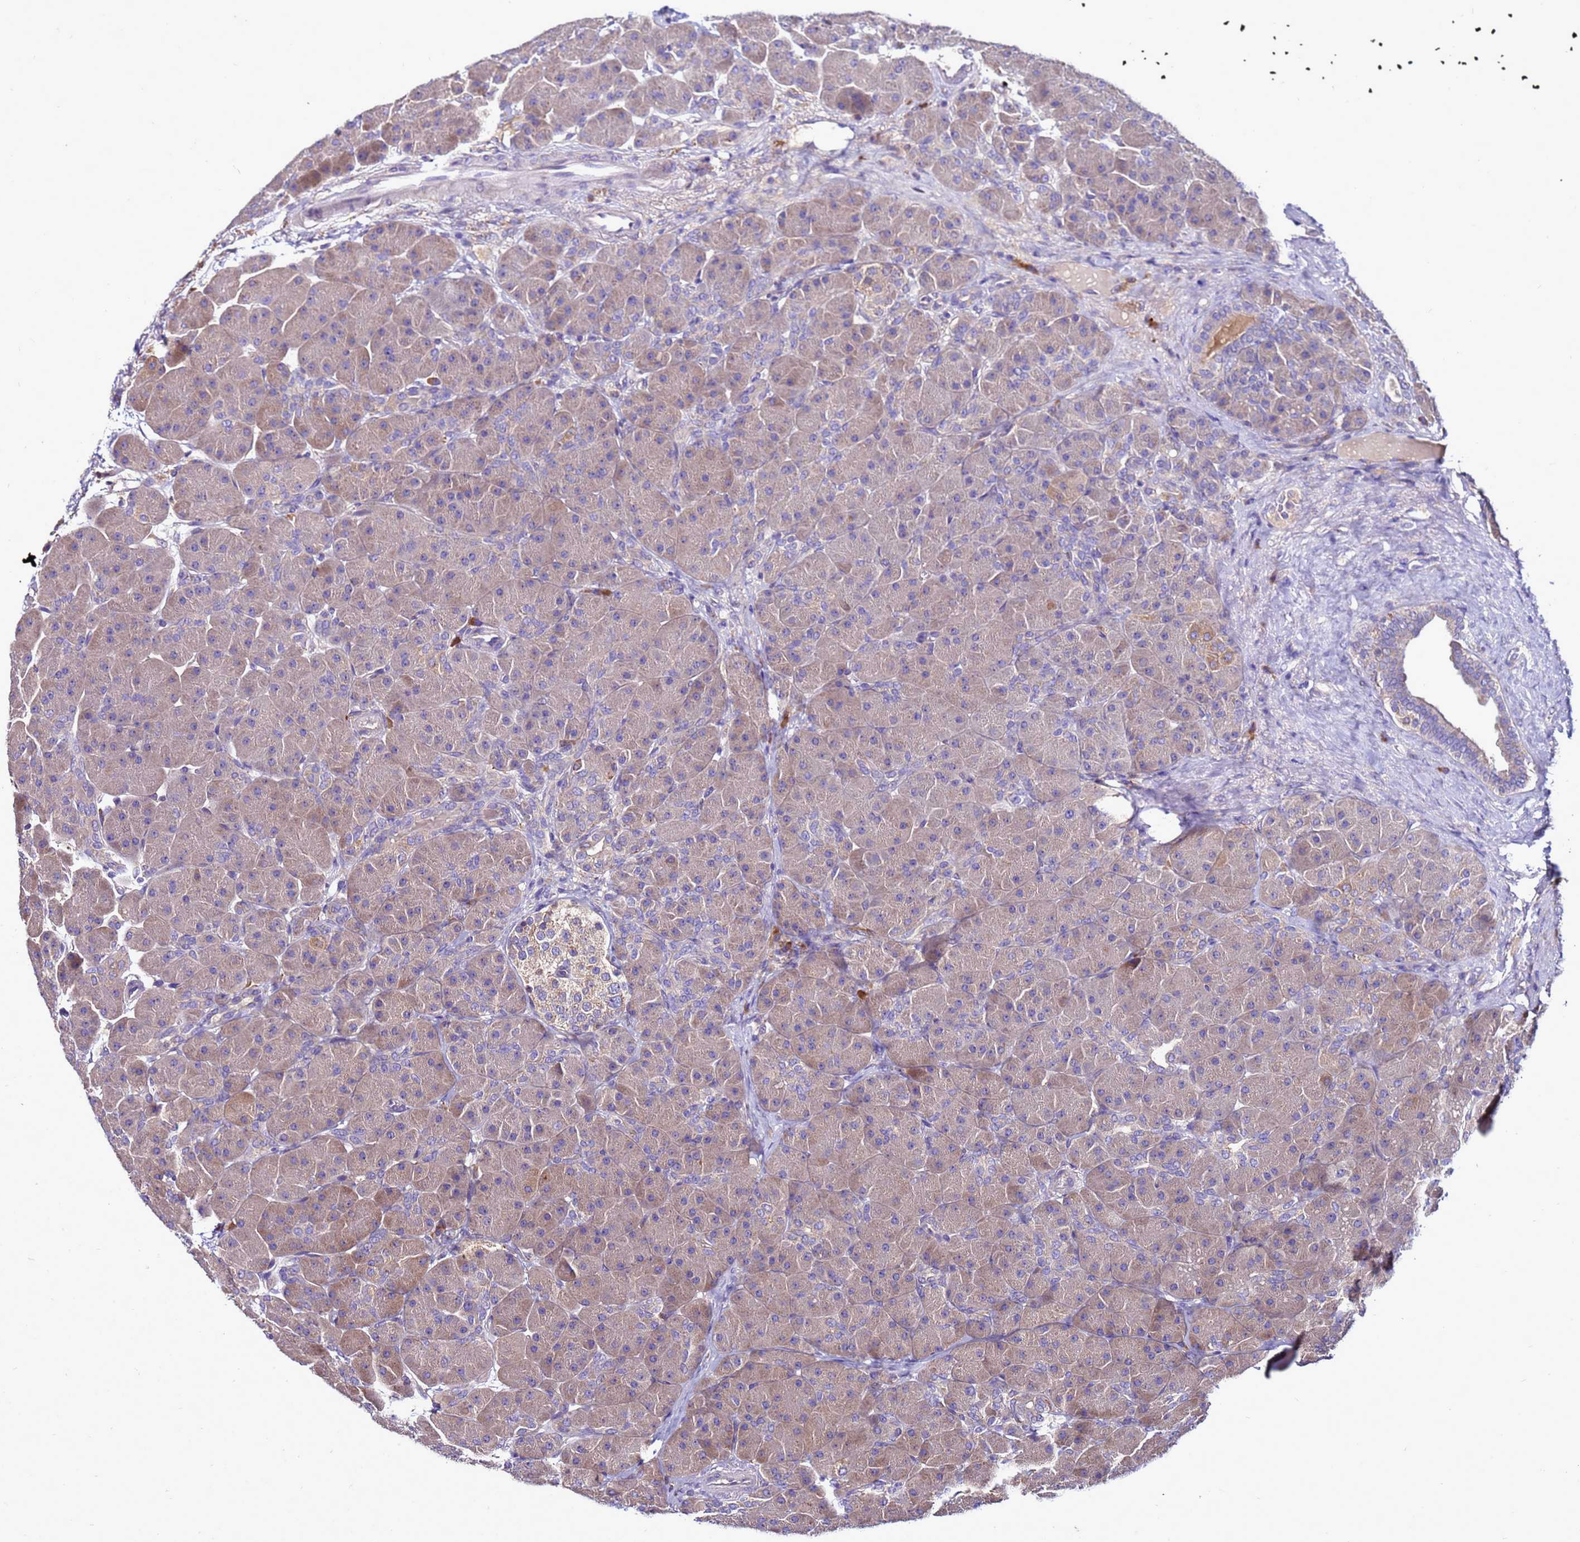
{"staining": {"intensity": "weak", "quantity": "25%-75%", "location": "cytoplasmic/membranous"}, "tissue": "pancreas", "cell_type": "Exocrine glandular cells", "image_type": "normal", "snomed": [{"axis": "morphology", "description": "Normal tissue, NOS"}, {"axis": "topography", "description": "Pancreas"}], "caption": "This histopathology image demonstrates immunohistochemistry (IHC) staining of normal pancreas, with low weak cytoplasmic/membranous staining in approximately 25%-75% of exocrine glandular cells.", "gene": "ANTKMT", "patient": {"sex": "male", "age": 66}}